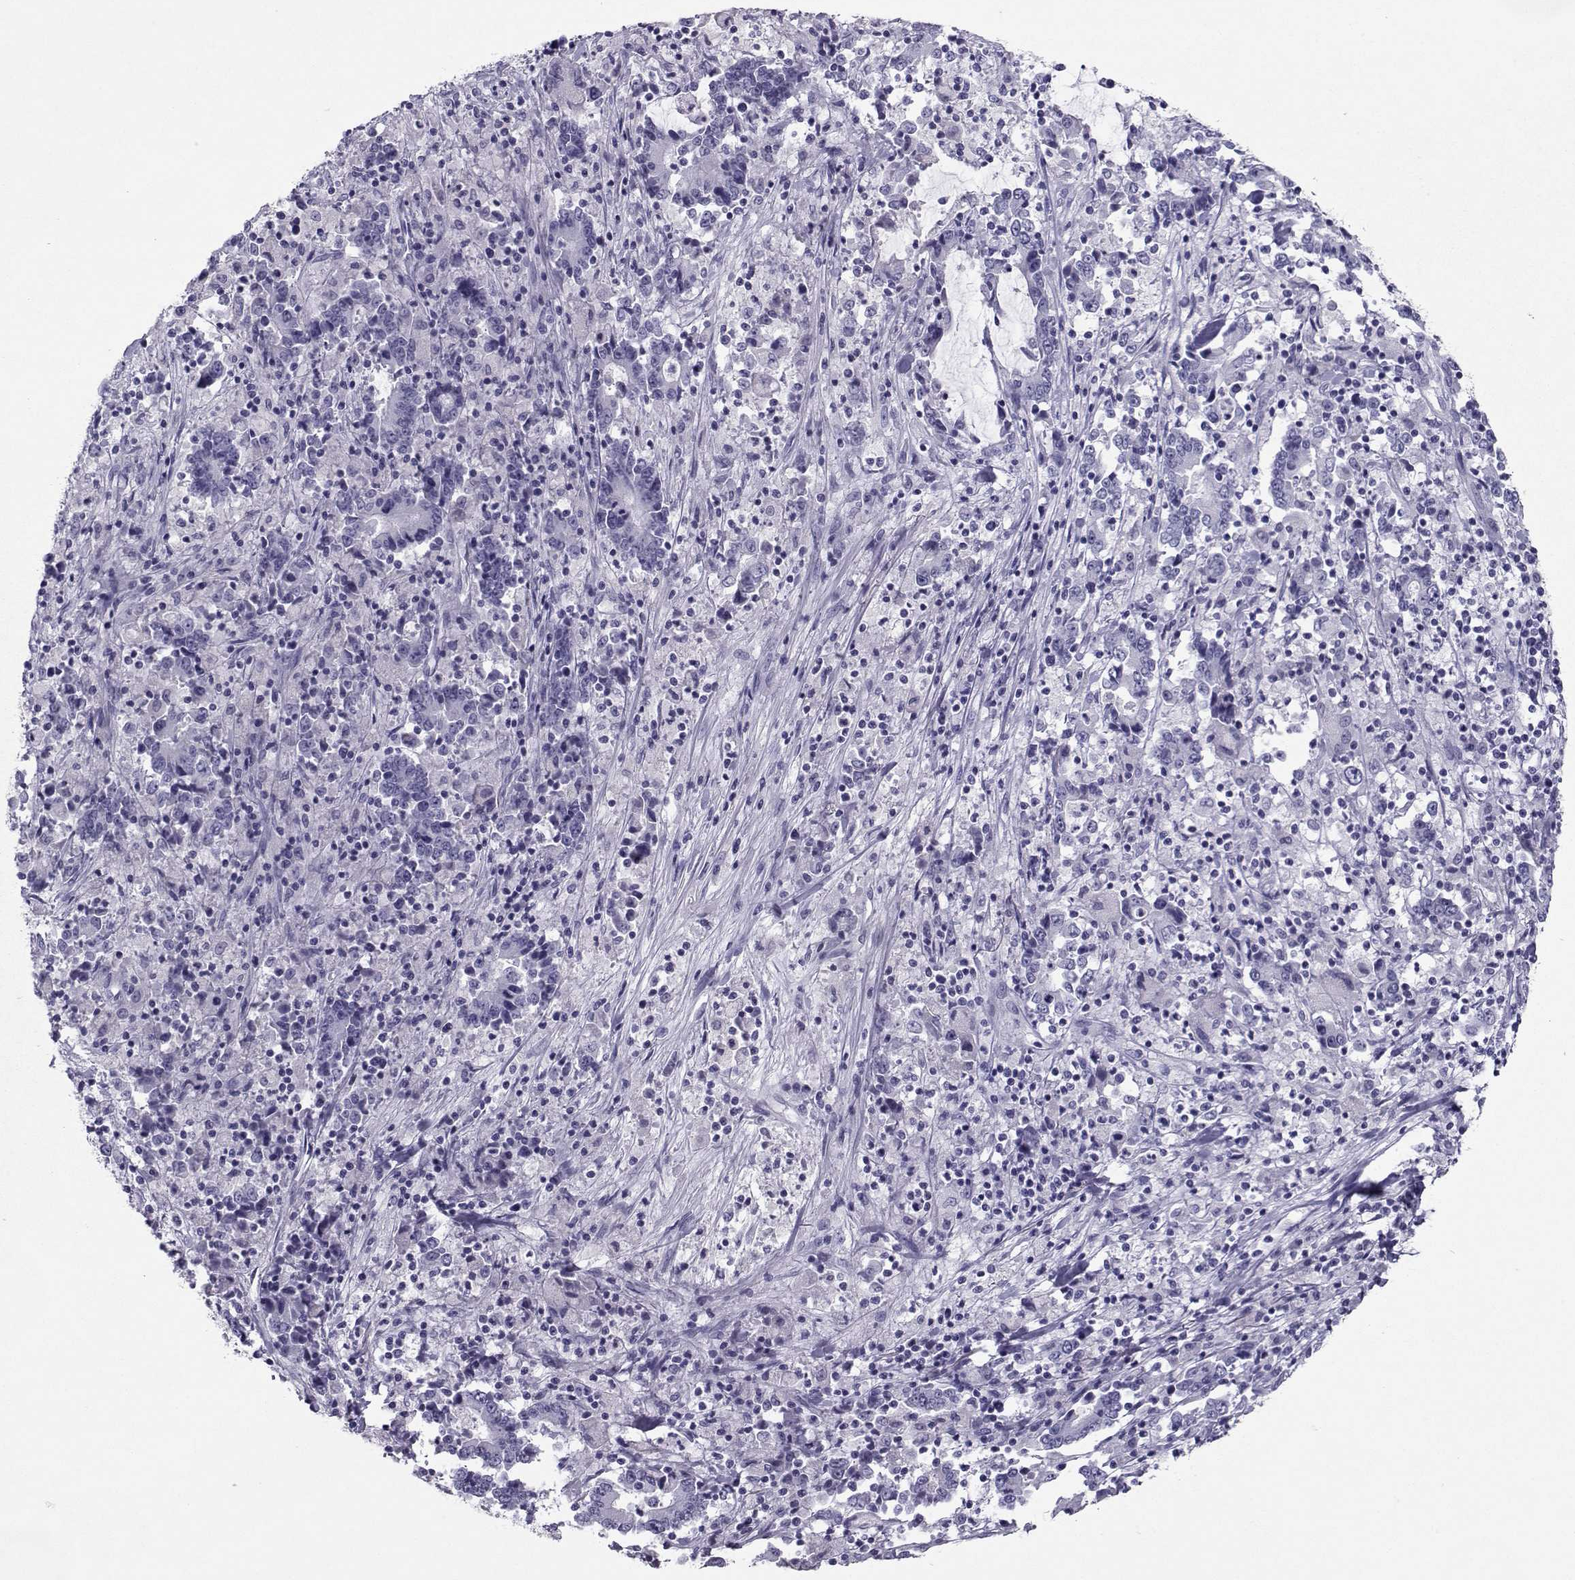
{"staining": {"intensity": "negative", "quantity": "none", "location": "none"}, "tissue": "stomach cancer", "cell_type": "Tumor cells", "image_type": "cancer", "snomed": [{"axis": "morphology", "description": "Adenocarcinoma, NOS"}, {"axis": "topography", "description": "Stomach, upper"}], "caption": "Immunohistochemical staining of stomach adenocarcinoma exhibits no significant positivity in tumor cells.", "gene": "SST", "patient": {"sex": "male", "age": 68}}